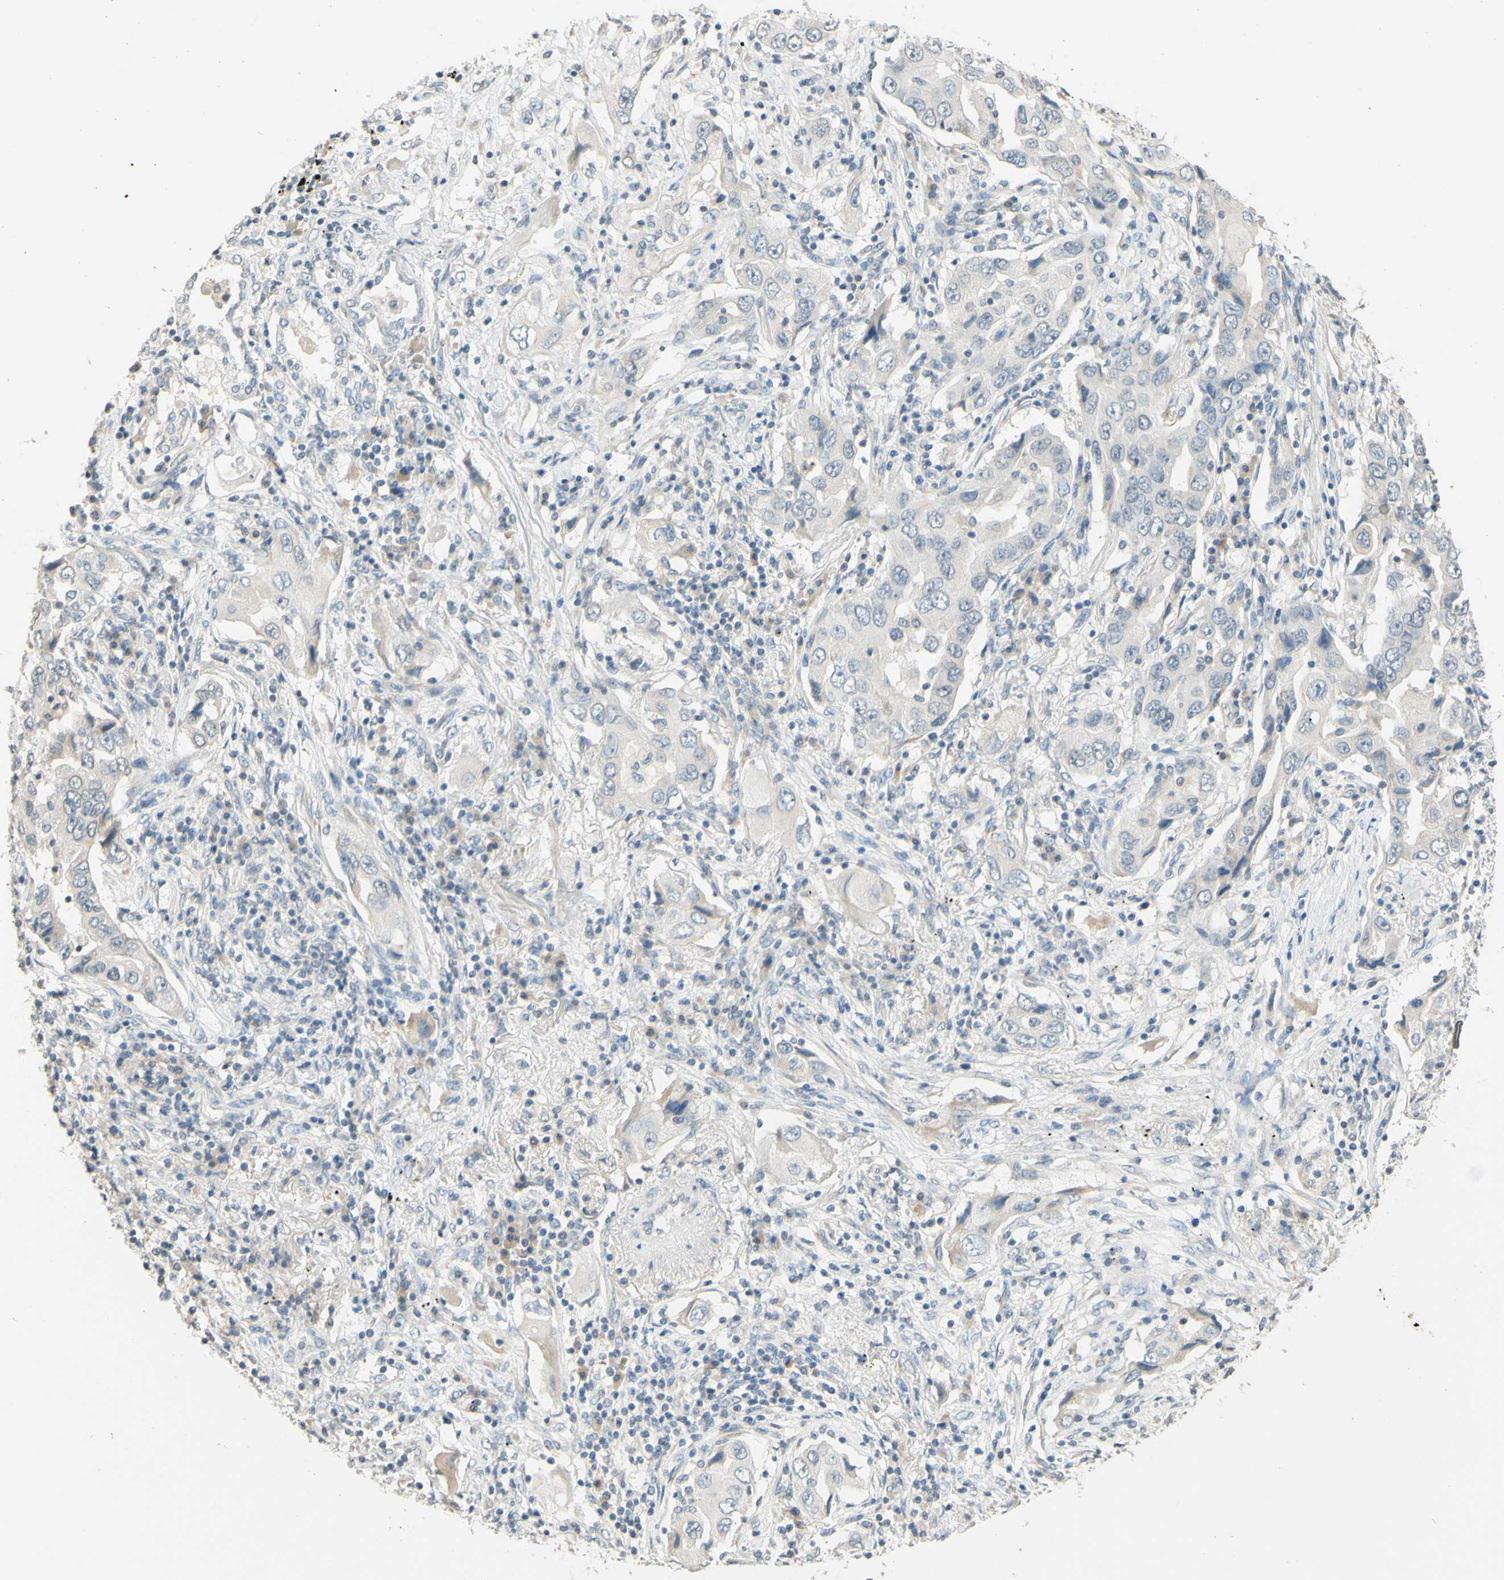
{"staining": {"intensity": "weak", "quantity": "<25%", "location": "cytoplasmic/membranous"}, "tissue": "lung cancer", "cell_type": "Tumor cells", "image_type": "cancer", "snomed": [{"axis": "morphology", "description": "Adenocarcinoma, NOS"}, {"axis": "topography", "description": "Lung"}], "caption": "Immunohistochemistry image of neoplastic tissue: lung cancer stained with DAB (3,3'-diaminobenzidine) reveals no significant protein expression in tumor cells. (Immunohistochemistry, brightfield microscopy, high magnification).", "gene": "MAG", "patient": {"sex": "female", "age": 65}}